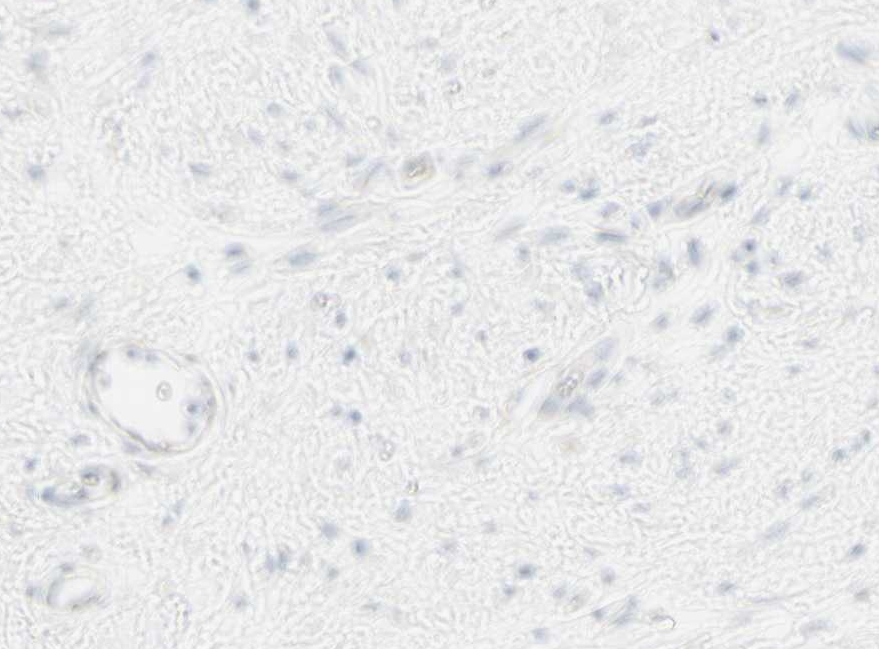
{"staining": {"intensity": "negative", "quantity": "none", "location": "none"}, "tissue": "breast cancer", "cell_type": "Tumor cells", "image_type": "cancer", "snomed": [{"axis": "morphology", "description": "Duct carcinoma"}, {"axis": "topography", "description": "Breast"}], "caption": "Human breast cancer stained for a protein using immunohistochemistry (IHC) reveals no positivity in tumor cells.", "gene": "CDHR5", "patient": {"sex": "female", "age": 40}}